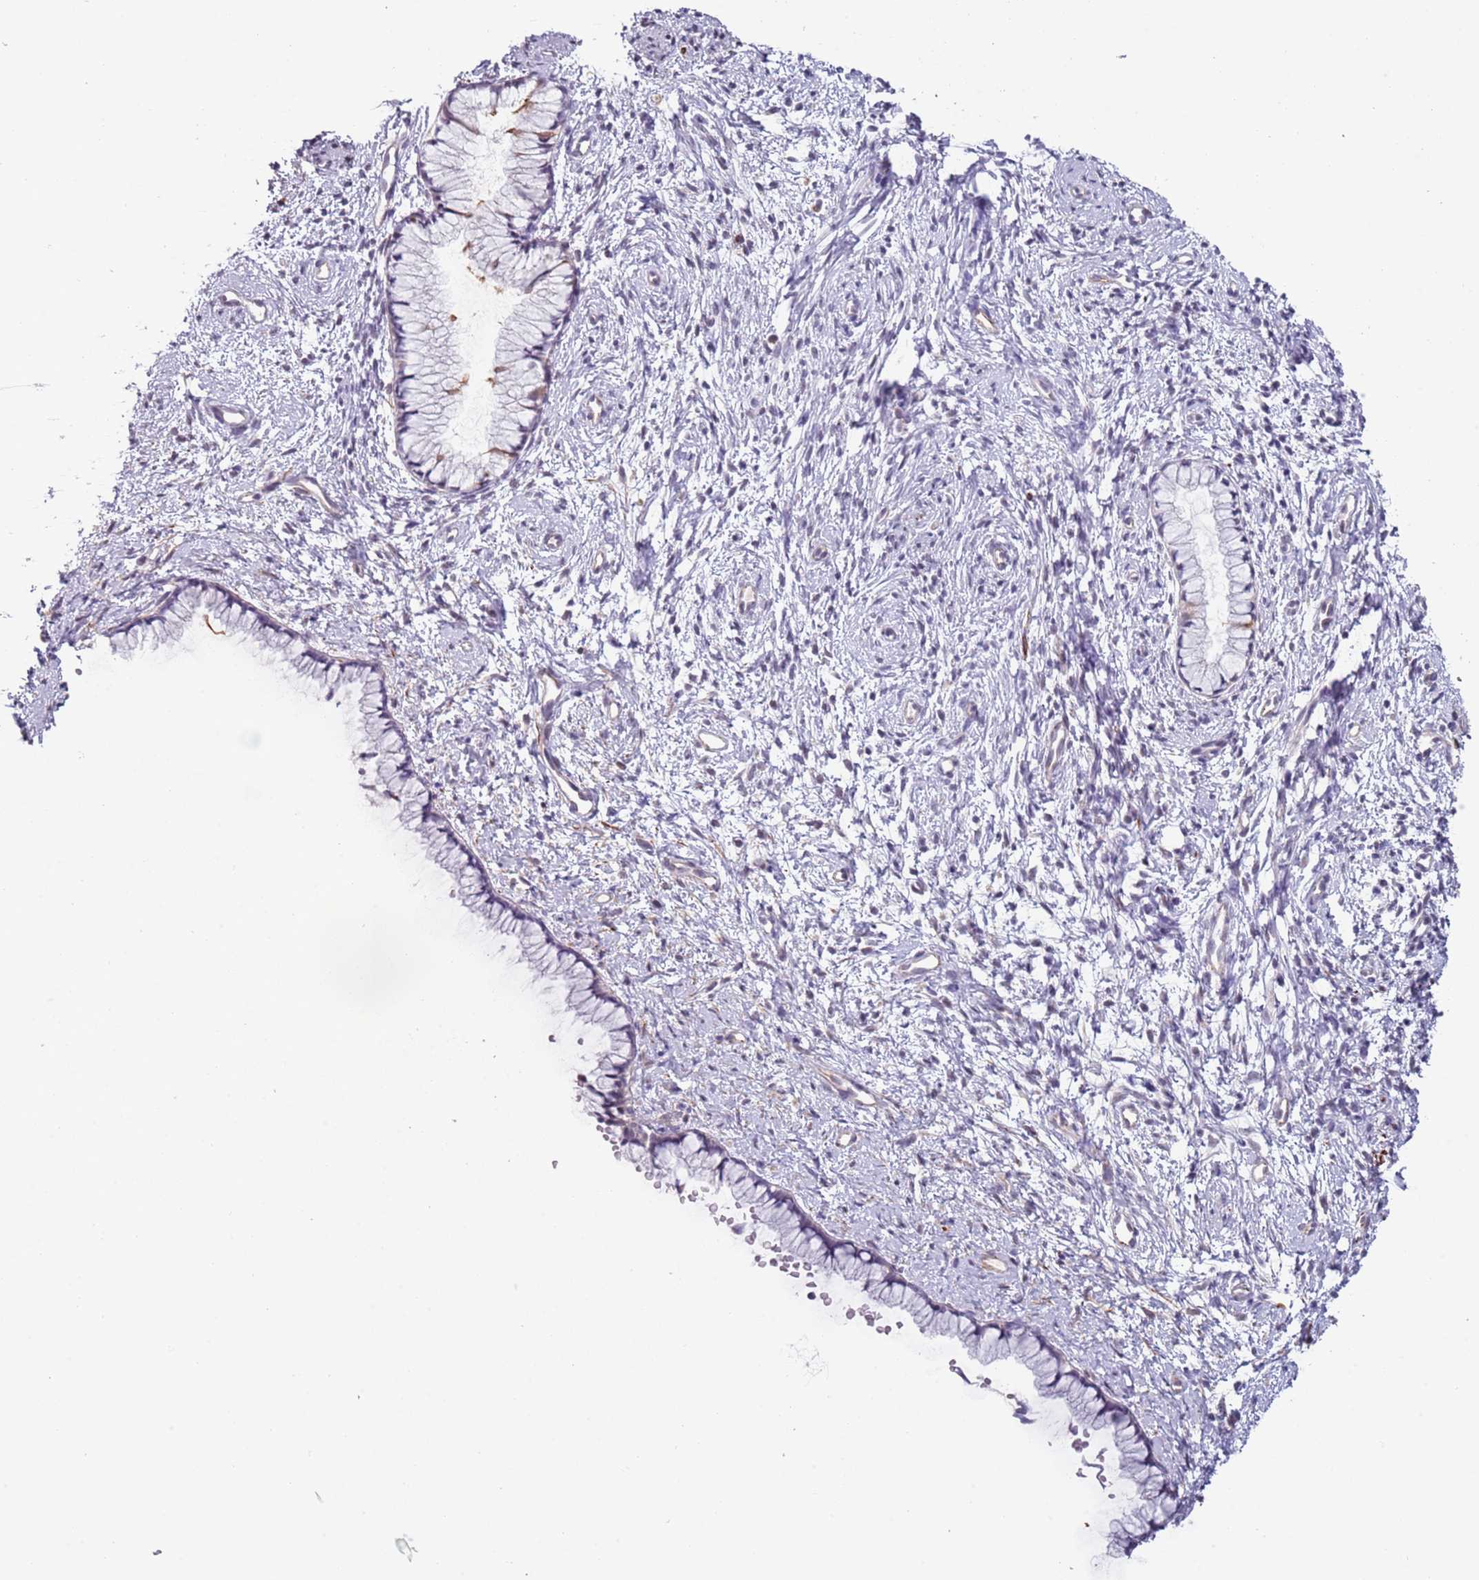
{"staining": {"intensity": "negative", "quantity": "none", "location": "none"}, "tissue": "cervix", "cell_type": "Glandular cells", "image_type": "normal", "snomed": [{"axis": "morphology", "description": "Normal tissue, NOS"}, {"axis": "topography", "description": "Cervix"}], "caption": "An IHC histopathology image of benign cervix is shown. There is no staining in glandular cells of cervix. Brightfield microscopy of immunohistochemistry stained with DAB (brown) and hematoxylin (blue), captured at high magnification.", "gene": "ENSG00000271254", "patient": {"sex": "female", "age": 57}}